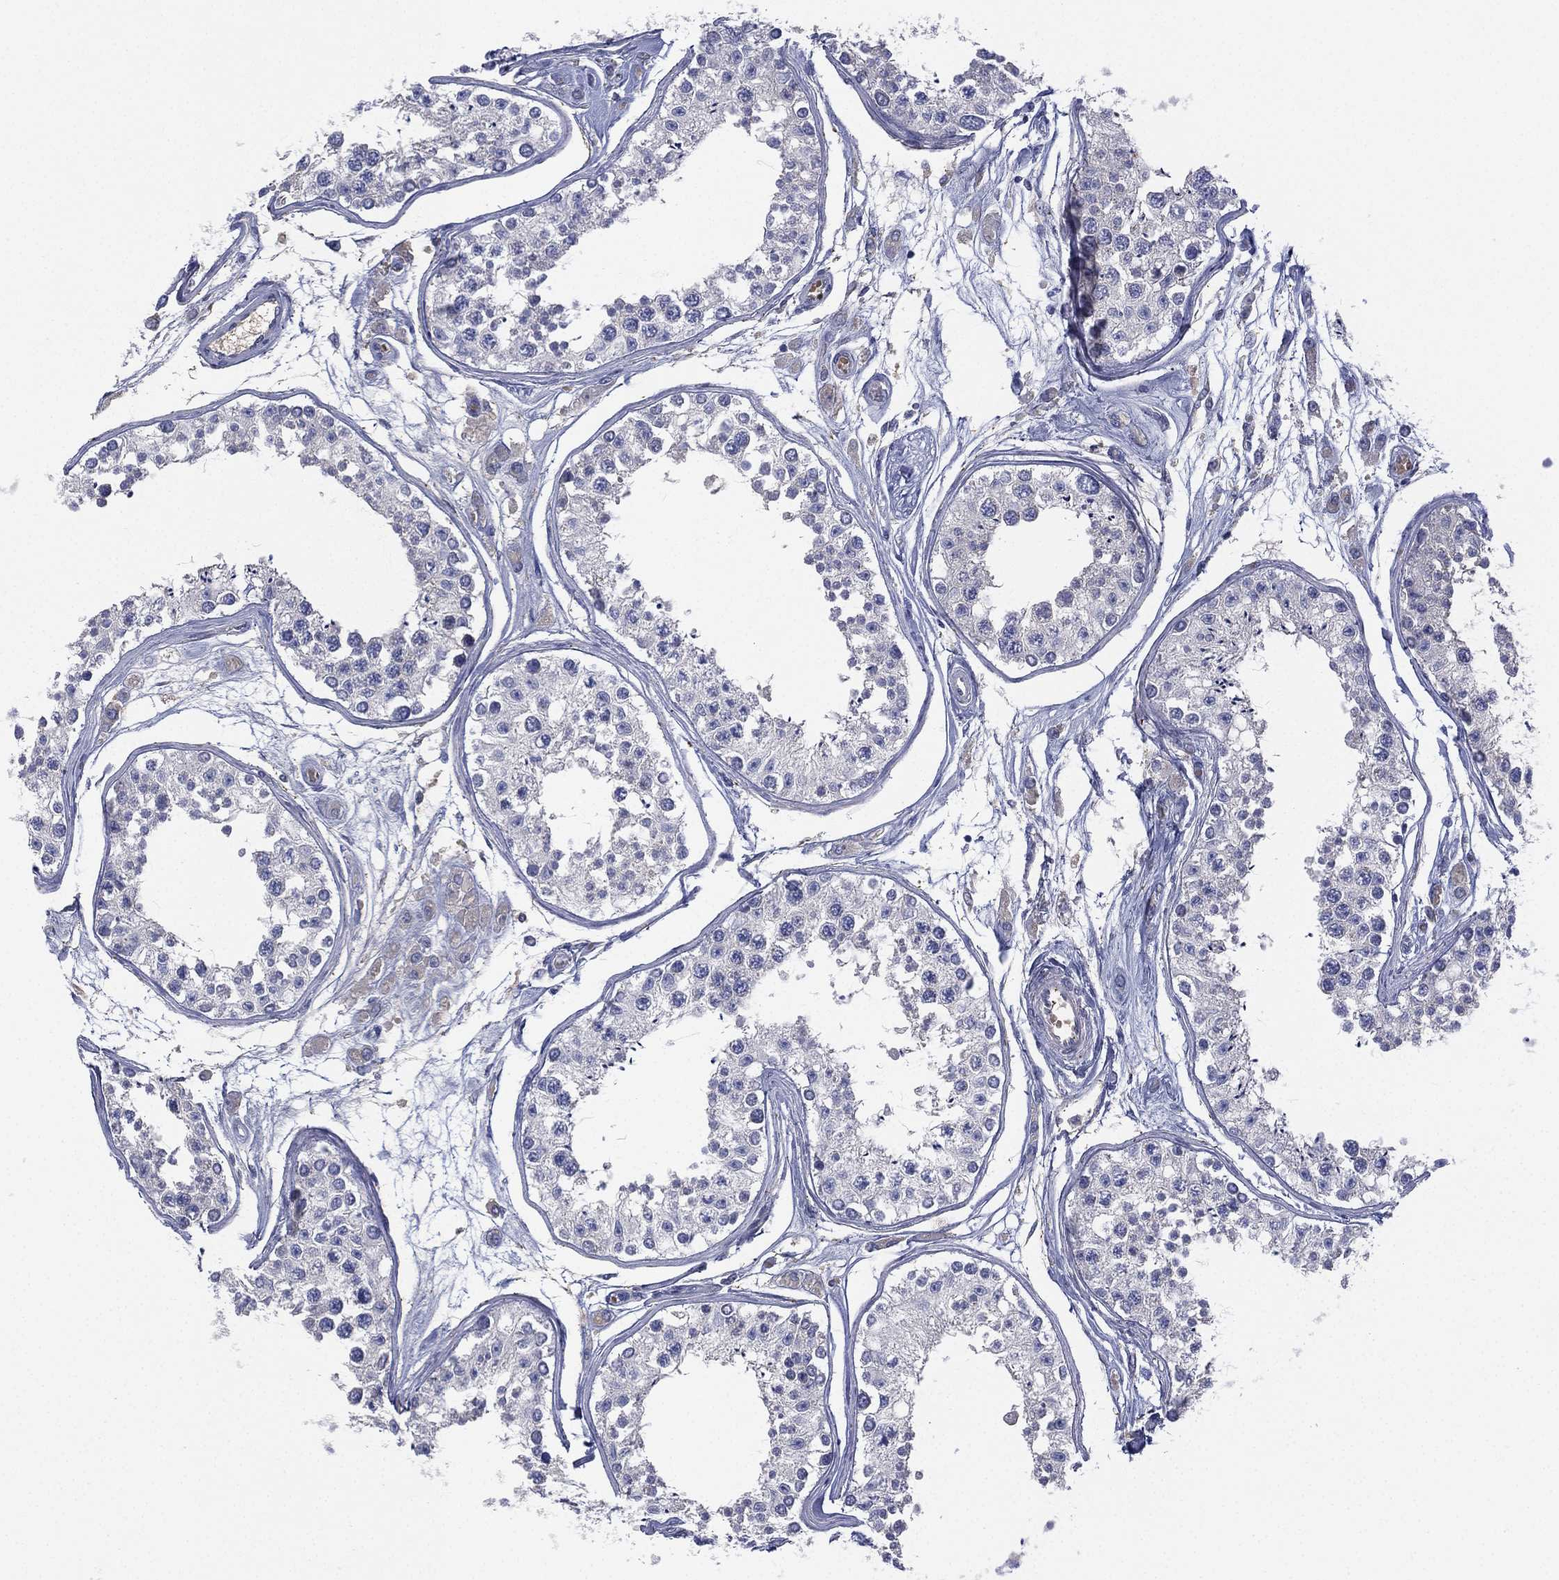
{"staining": {"intensity": "negative", "quantity": "none", "location": "none"}, "tissue": "testis", "cell_type": "Cells in seminiferous ducts", "image_type": "normal", "snomed": [{"axis": "morphology", "description": "Normal tissue, NOS"}, {"axis": "topography", "description": "Testis"}], "caption": "Micrograph shows no significant protein expression in cells in seminiferous ducts of unremarkable testis.", "gene": "CYP2D6", "patient": {"sex": "male", "age": 25}}